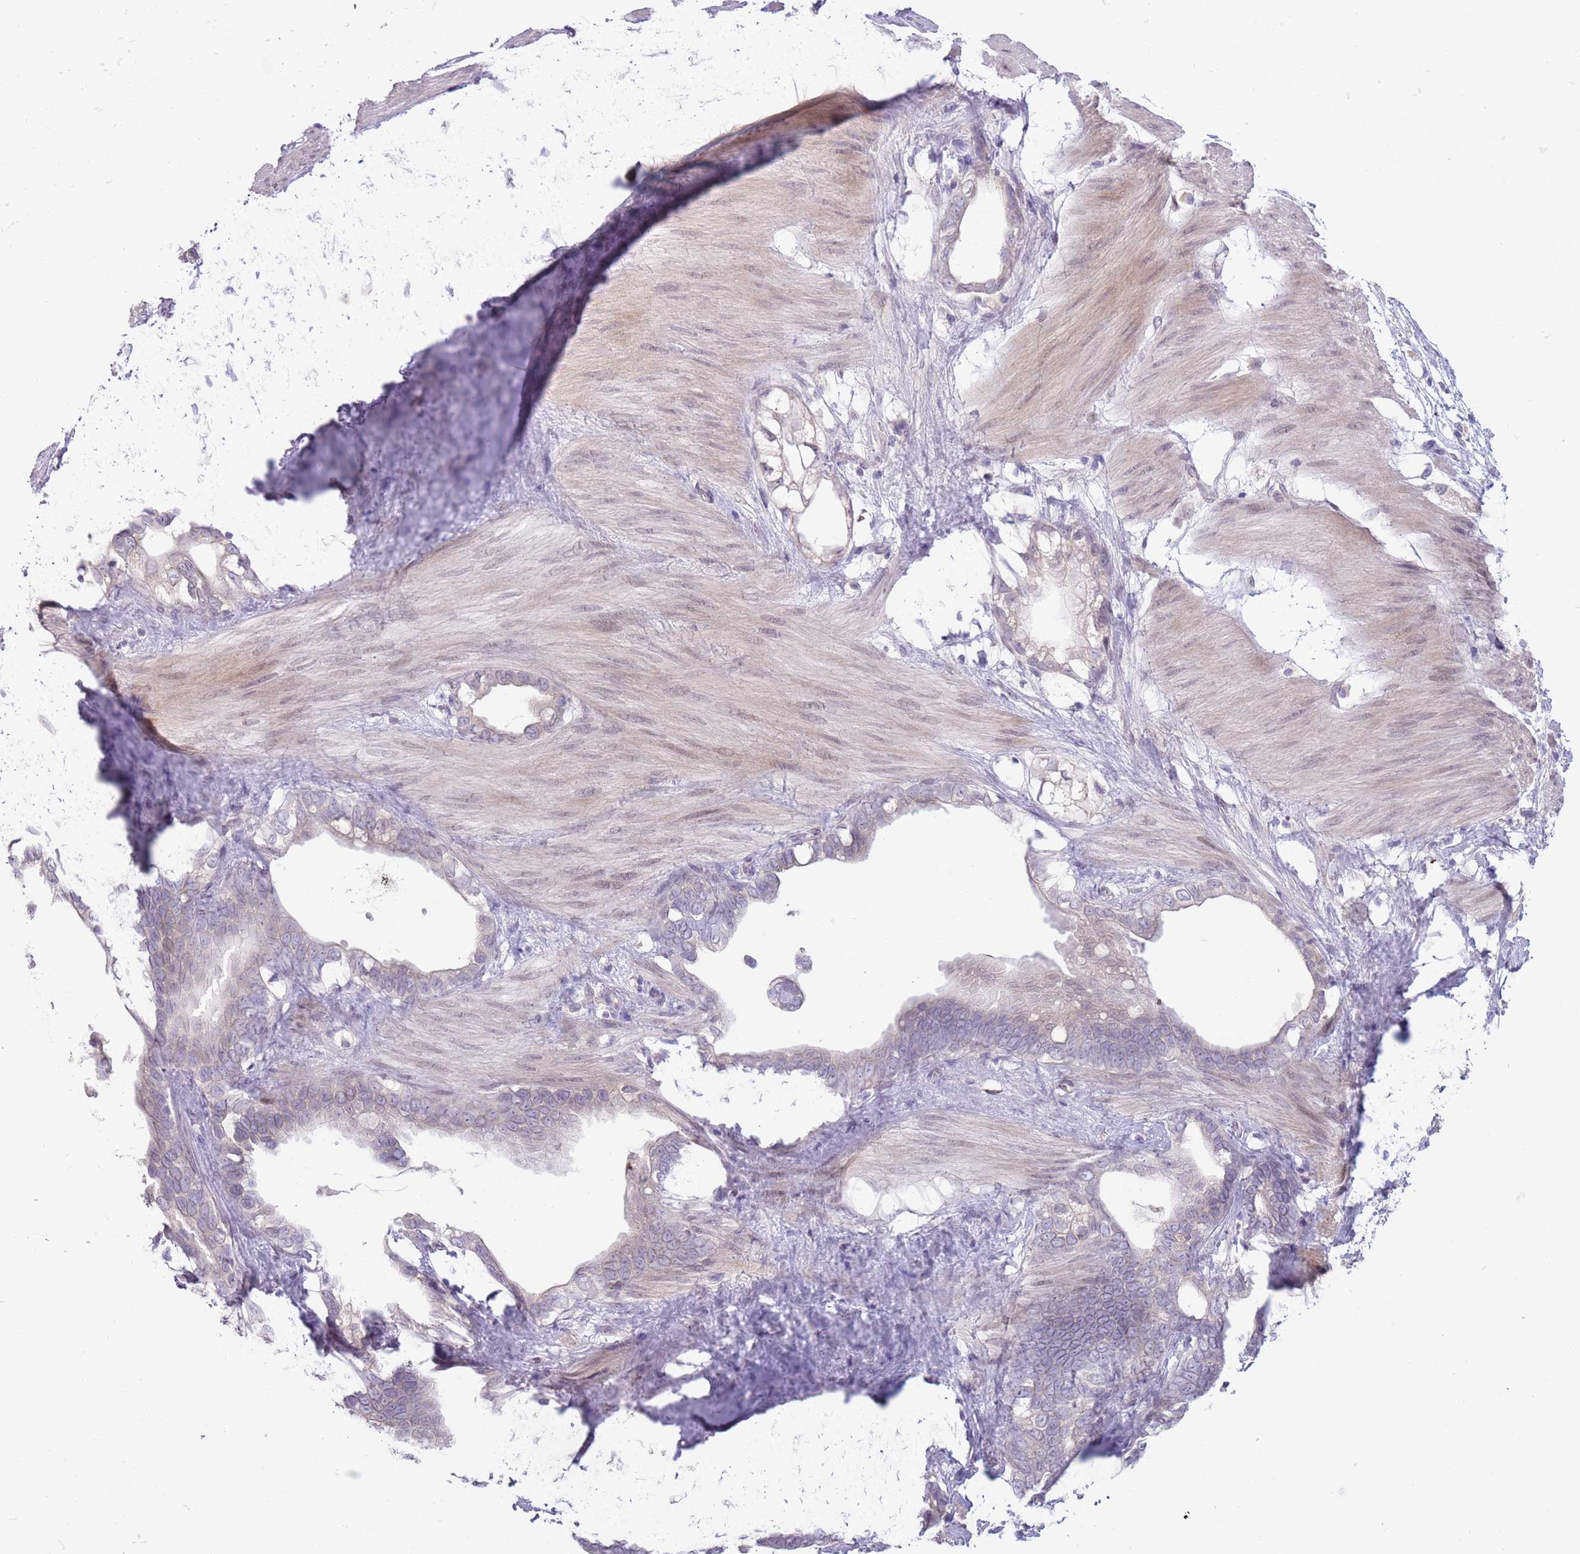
{"staining": {"intensity": "negative", "quantity": "none", "location": "none"}, "tissue": "stomach cancer", "cell_type": "Tumor cells", "image_type": "cancer", "snomed": [{"axis": "morphology", "description": "Adenocarcinoma, NOS"}, {"axis": "topography", "description": "Stomach"}], "caption": "Tumor cells show no significant protein staining in adenocarcinoma (stomach).", "gene": "CCND2", "patient": {"sex": "male", "age": 55}}